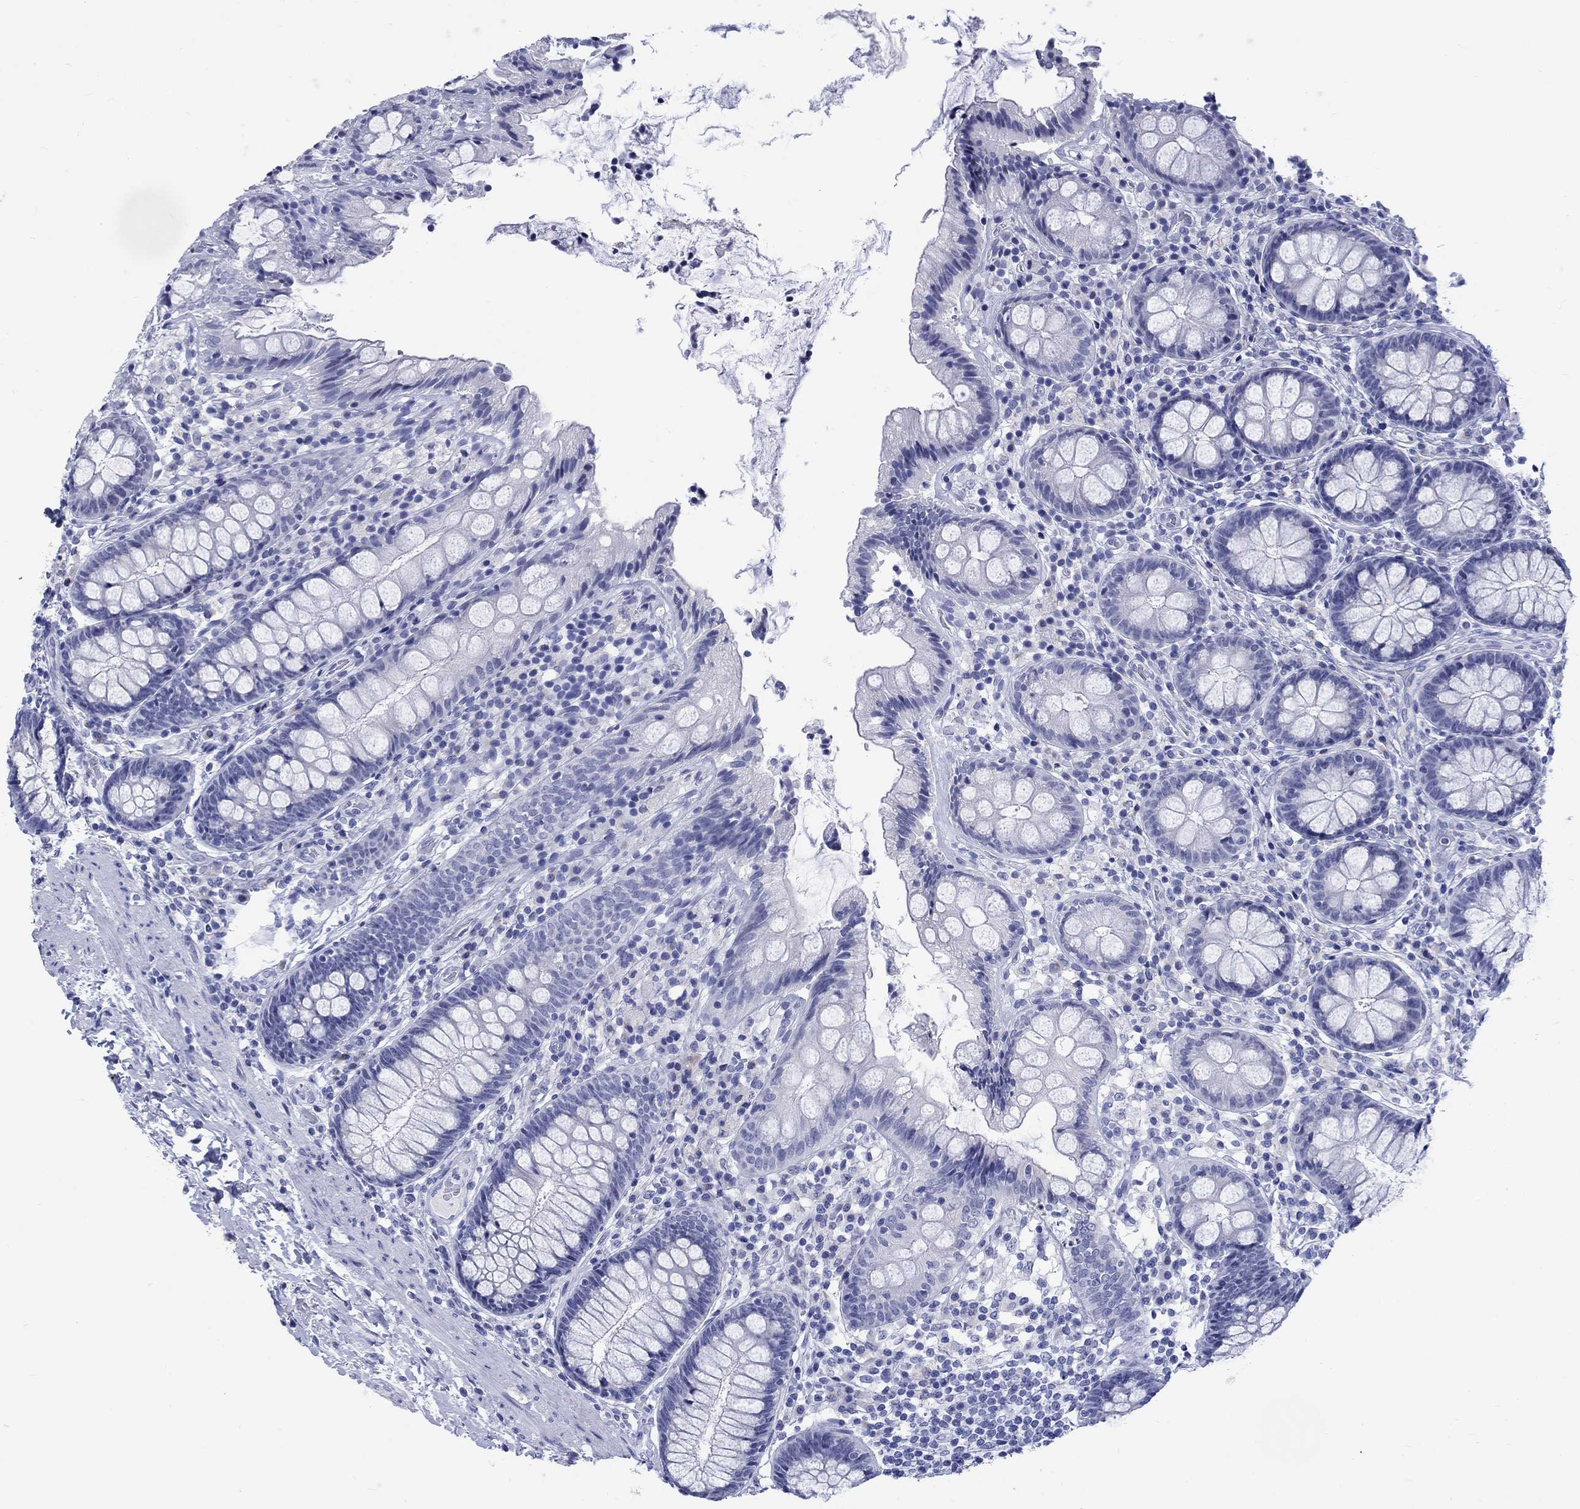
{"staining": {"intensity": "negative", "quantity": "none", "location": "none"}, "tissue": "colon", "cell_type": "Endothelial cells", "image_type": "normal", "snomed": [{"axis": "morphology", "description": "Normal tissue, NOS"}, {"axis": "topography", "description": "Colon"}], "caption": "IHC of benign human colon displays no expression in endothelial cells.", "gene": "KRT76", "patient": {"sex": "female", "age": 86}}